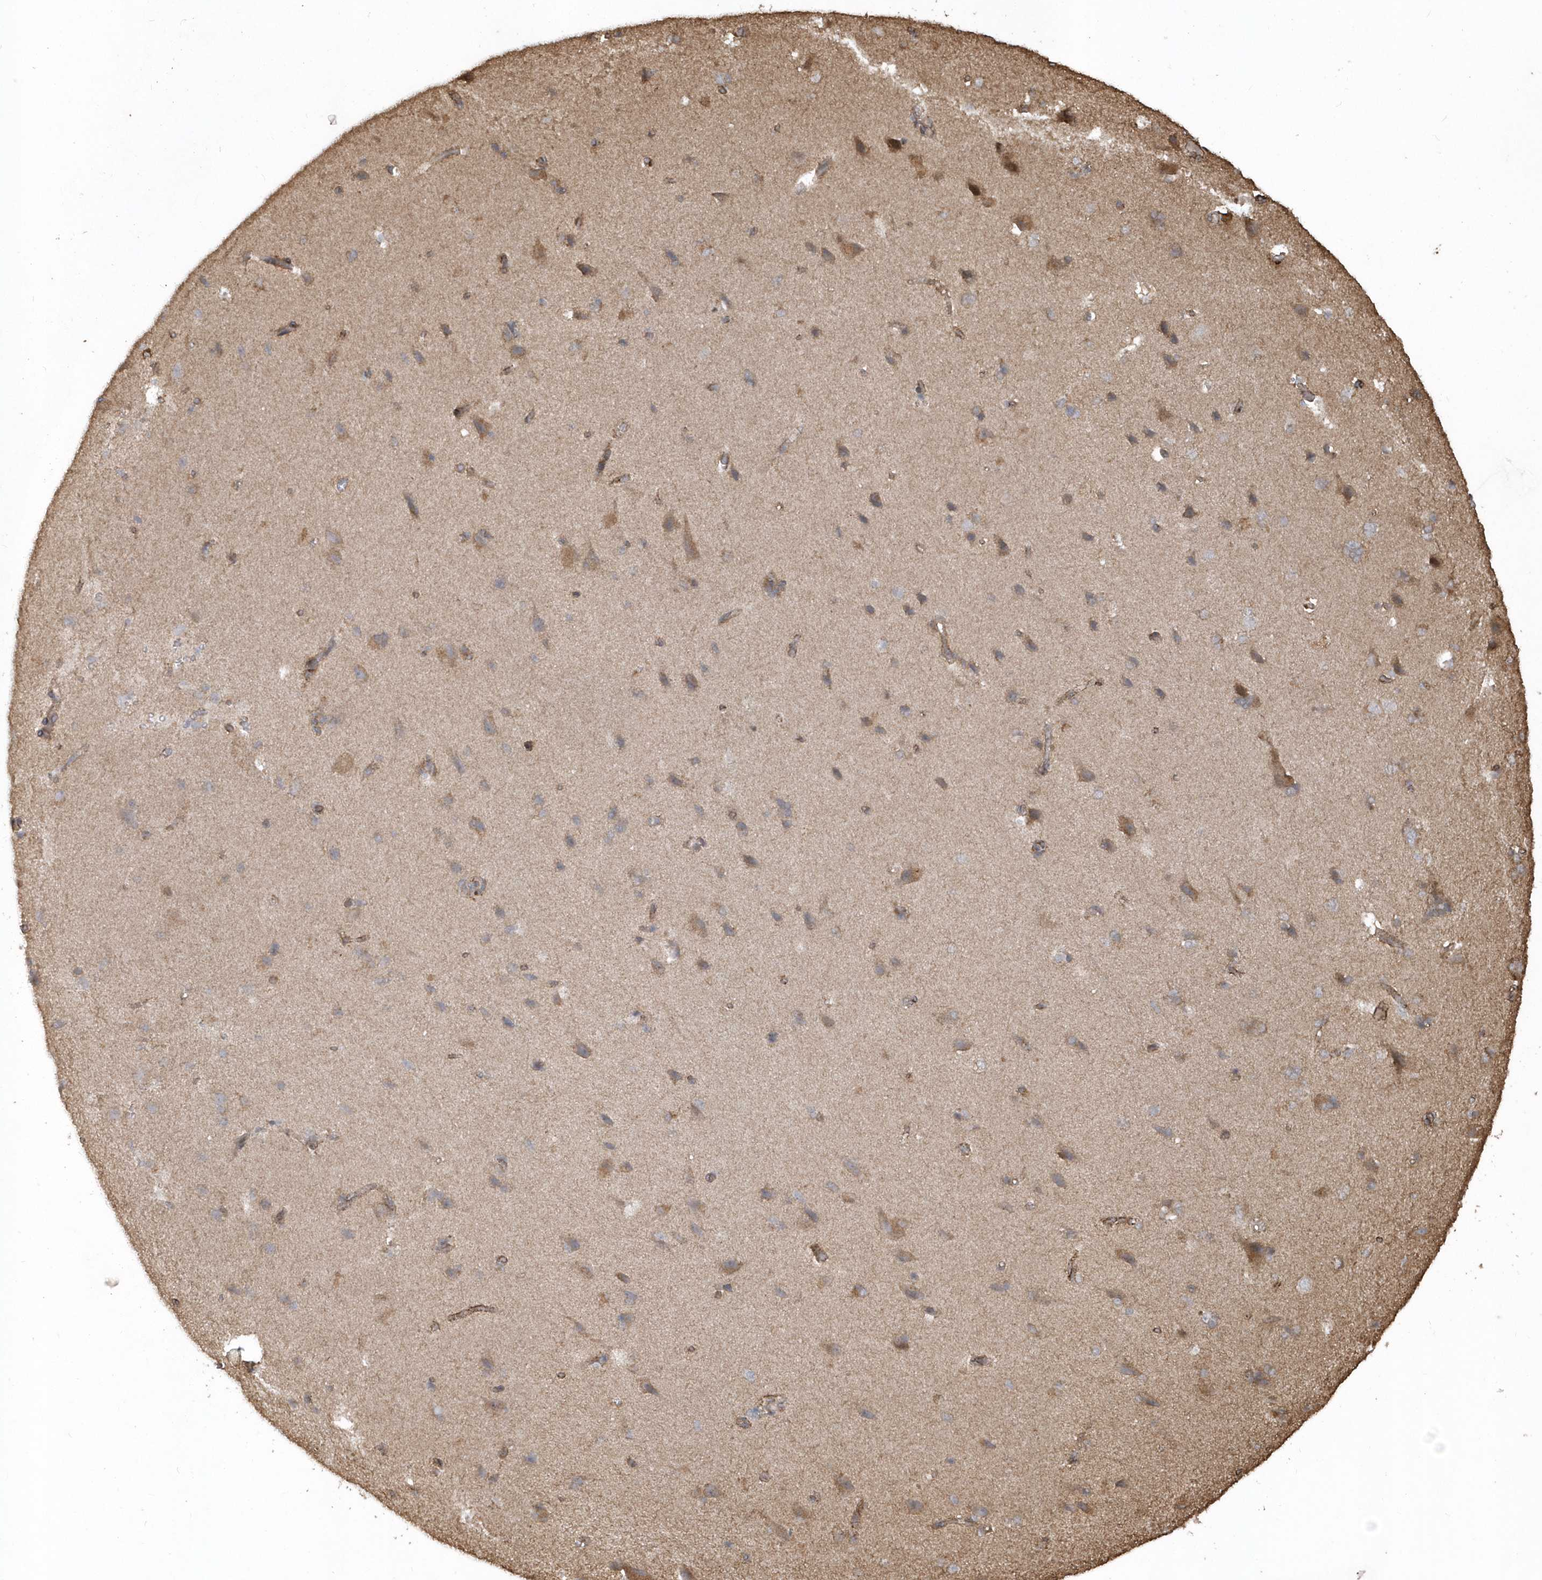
{"staining": {"intensity": "moderate", "quantity": ">75%", "location": "cytoplasmic/membranous"}, "tissue": "cerebral cortex", "cell_type": "Endothelial cells", "image_type": "normal", "snomed": [{"axis": "morphology", "description": "Normal tissue, NOS"}, {"axis": "topography", "description": "Cerebral cortex"}], "caption": "Immunohistochemical staining of benign cerebral cortex shows medium levels of moderate cytoplasmic/membranous expression in about >75% of endothelial cells. (Stains: DAB (3,3'-diaminobenzidine) in brown, nuclei in blue, Microscopy: brightfield microscopy at high magnification).", "gene": "HERPUD1", "patient": {"sex": "male", "age": 62}}